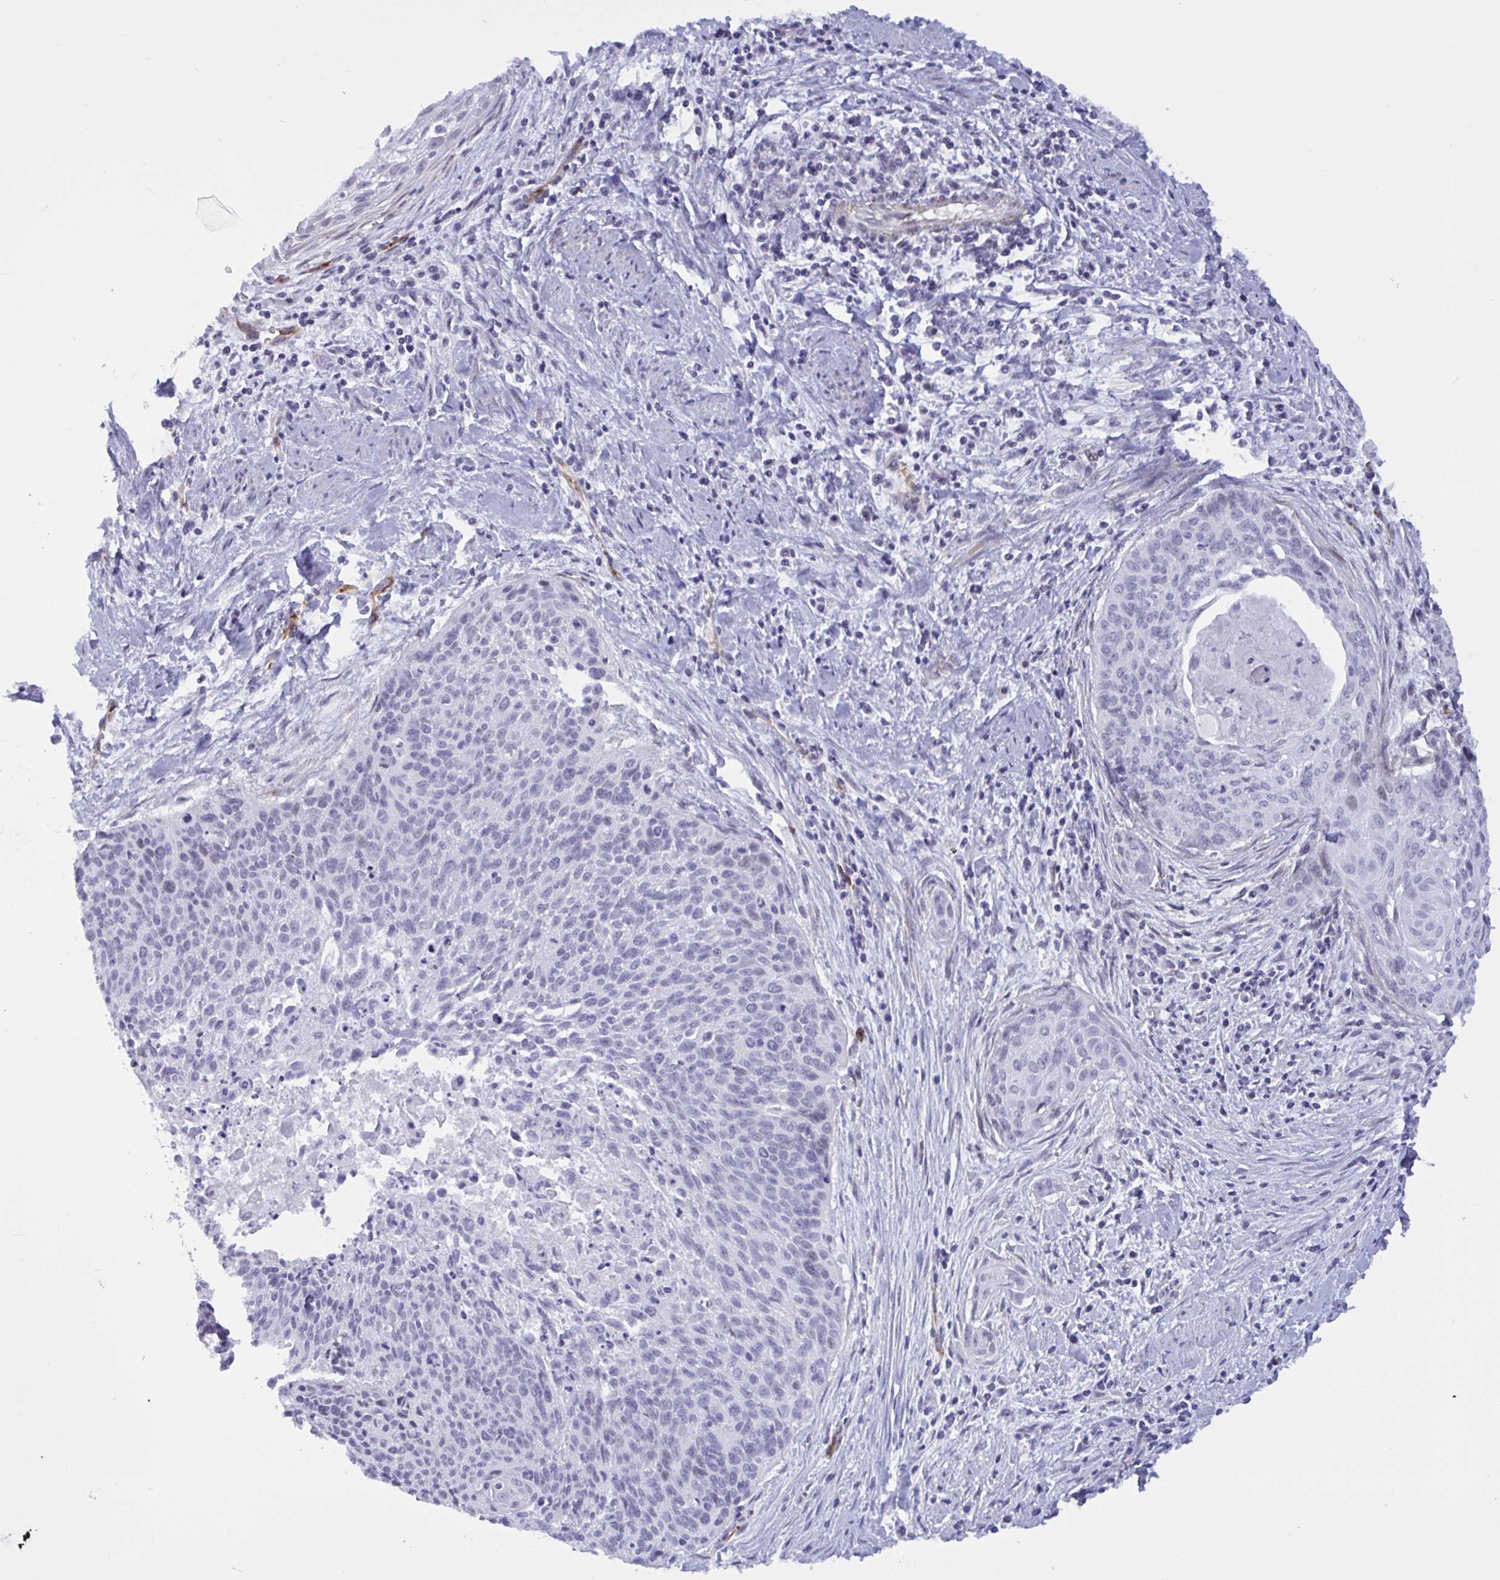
{"staining": {"intensity": "negative", "quantity": "none", "location": "none"}, "tissue": "cervical cancer", "cell_type": "Tumor cells", "image_type": "cancer", "snomed": [{"axis": "morphology", "description": "Squamous cell carcinoma, NOS"}, {"axis": "topography", "description": "Cervix"}], "caption": "Immunohistochemical staining of human cervical squamous cell carcinoma displays no significant expression in tumor cells. The staining is performed using DAB (3,3'-diaminobenzidine) brown chromogen with nuclei counter-stained in using hematoxylin.", "gene": "EML1", "patient": {"sex": "female", "age": 55}}